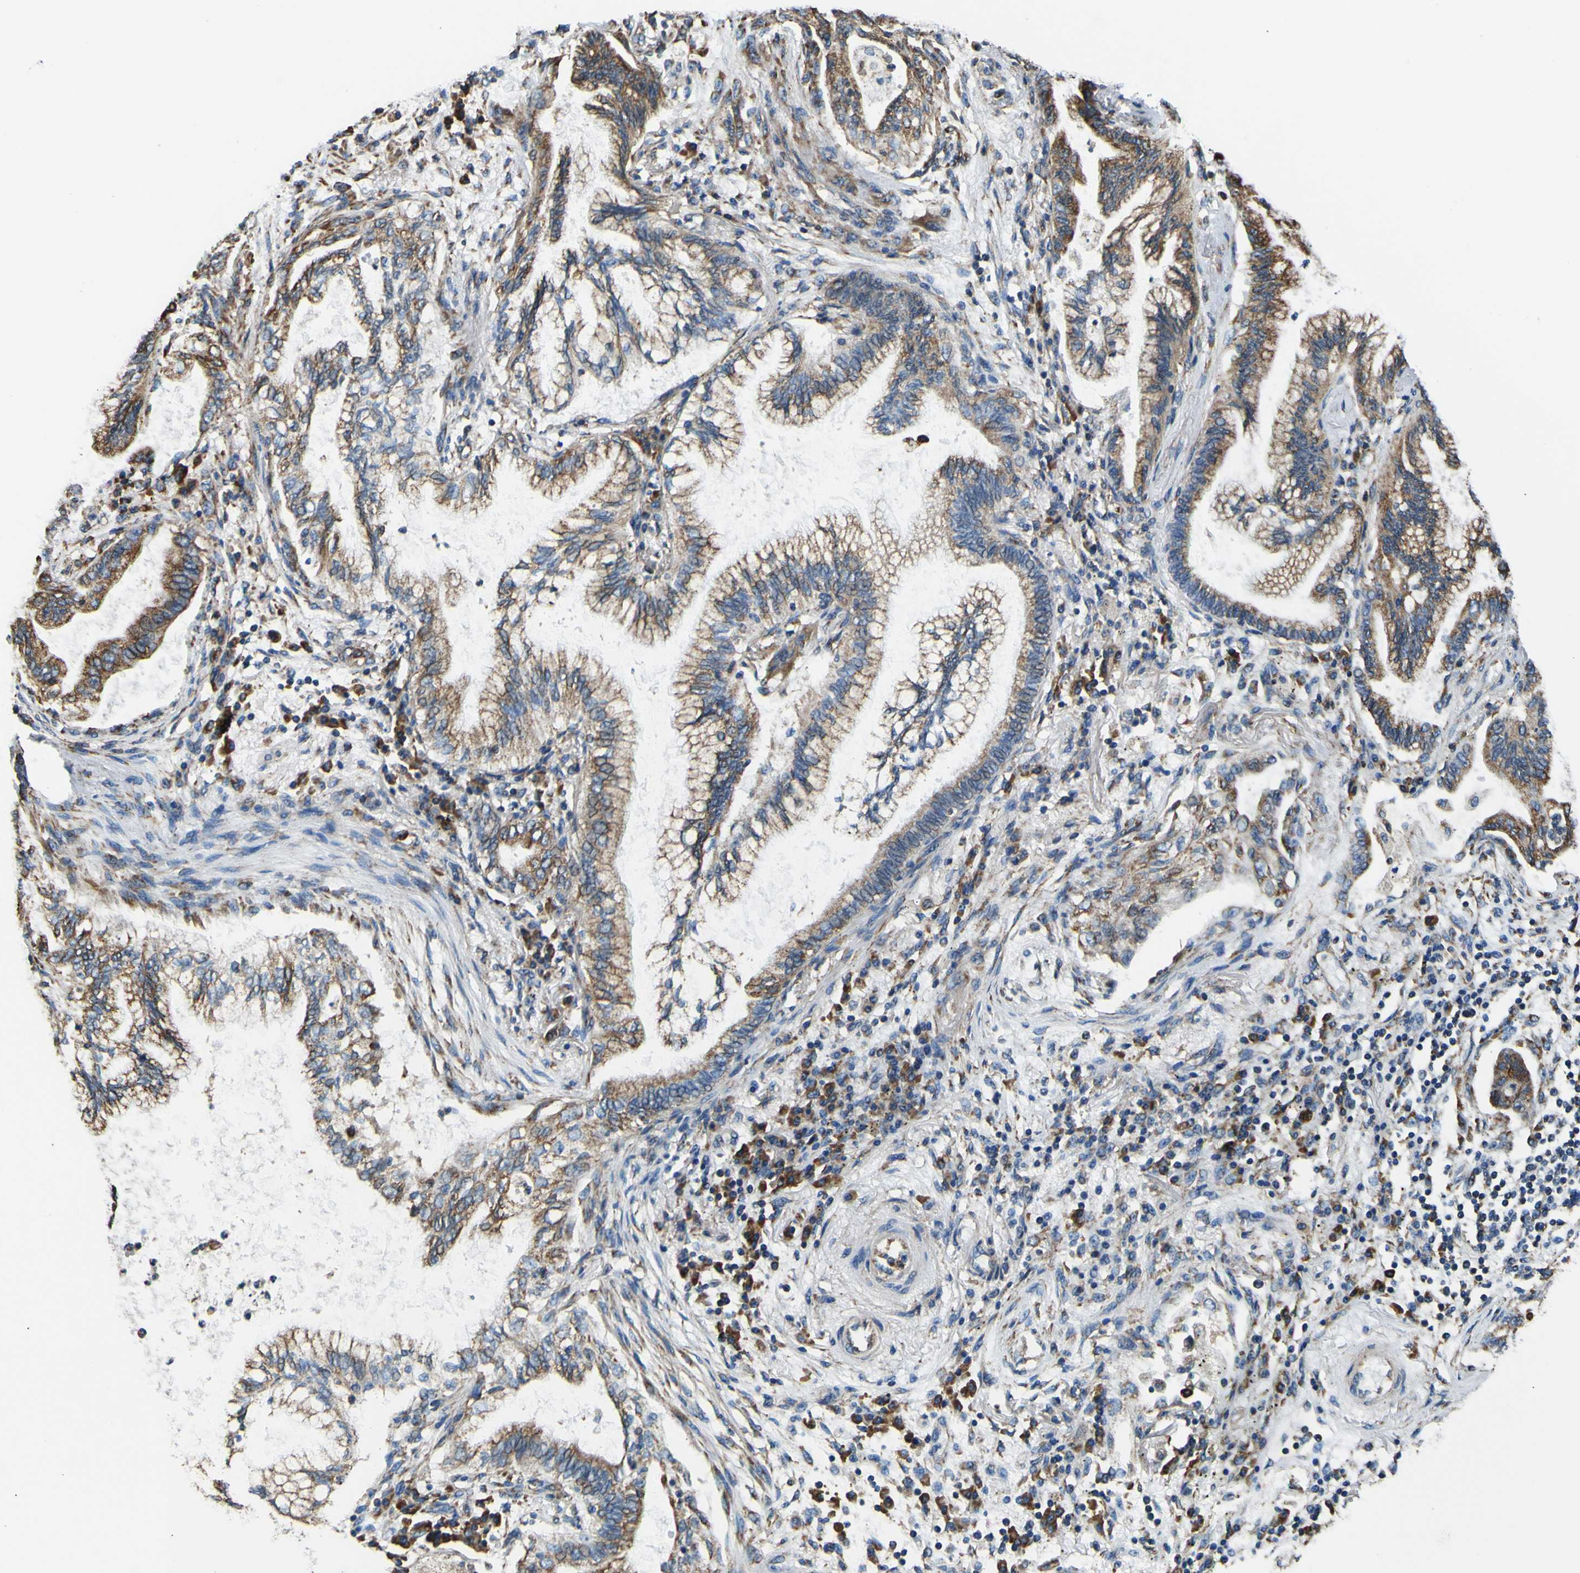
{"staining": {"intensity": "moderate", "quantity": "25%-75%", "location": "cytoplasmic/membranous"}, "tissue": "lung cancer", "cell_type": "Tumor cells", "image_type": "cancer", "snomed": [{"axis": "morphology", "description": "Normal tissue, NOS"}, {"axis": "morphology", "description": "Adenocarcinoma, NOS"}, {"axis": "topography", "description": "Bronchus"}, {"axis": "topography", "description": "Lung"}], "caption": "Lung cancer (adenocarcinoma) was stained to show a protein in brown. There is medium levels of moderate cytoplasmic/membranous positivity in about 25%-75% of tumor cells.", "gene": "INPP5A", "patient": {"sex": "female", "age": 70}}